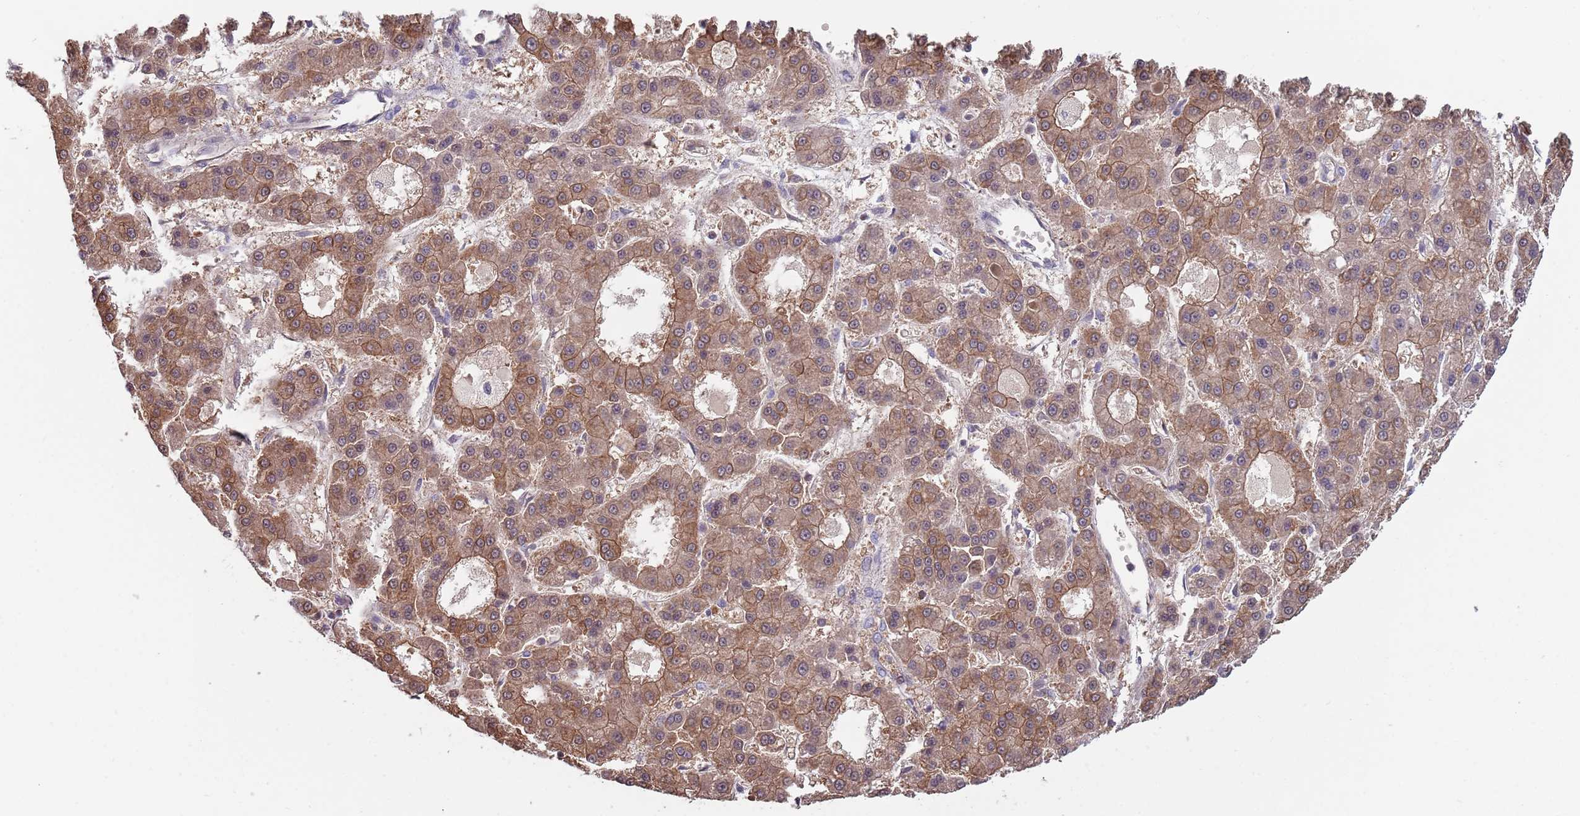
{"staining": {"intensity": "moderate", "quantity": ">75%", "location": "cytoplasmic/membranous"}, "tissue": "liver cancer", "cell_type": "Tumor cells", "image_type": "cancer", "snomed": [{"axis": "morphology", "description": "Carcinoma, Hepatocellular, NOS"}, {"axis": "topography", "description": "Liver"}], "caption": "Immunohistochemistry (IHC) staining of liver cancer, which shows medium levels of moderate cytoplasmic/membranous positivity in approximately >75% of tumor cells indicating moderate cytoplasmic/membranous protein positivity. The staining was performed using DAB (brown) for protein detection and nuclei were counterstained in hematoxylin (blue).", "gene": "GSDMD", "patient": {"sex": "male", "age": 70}}